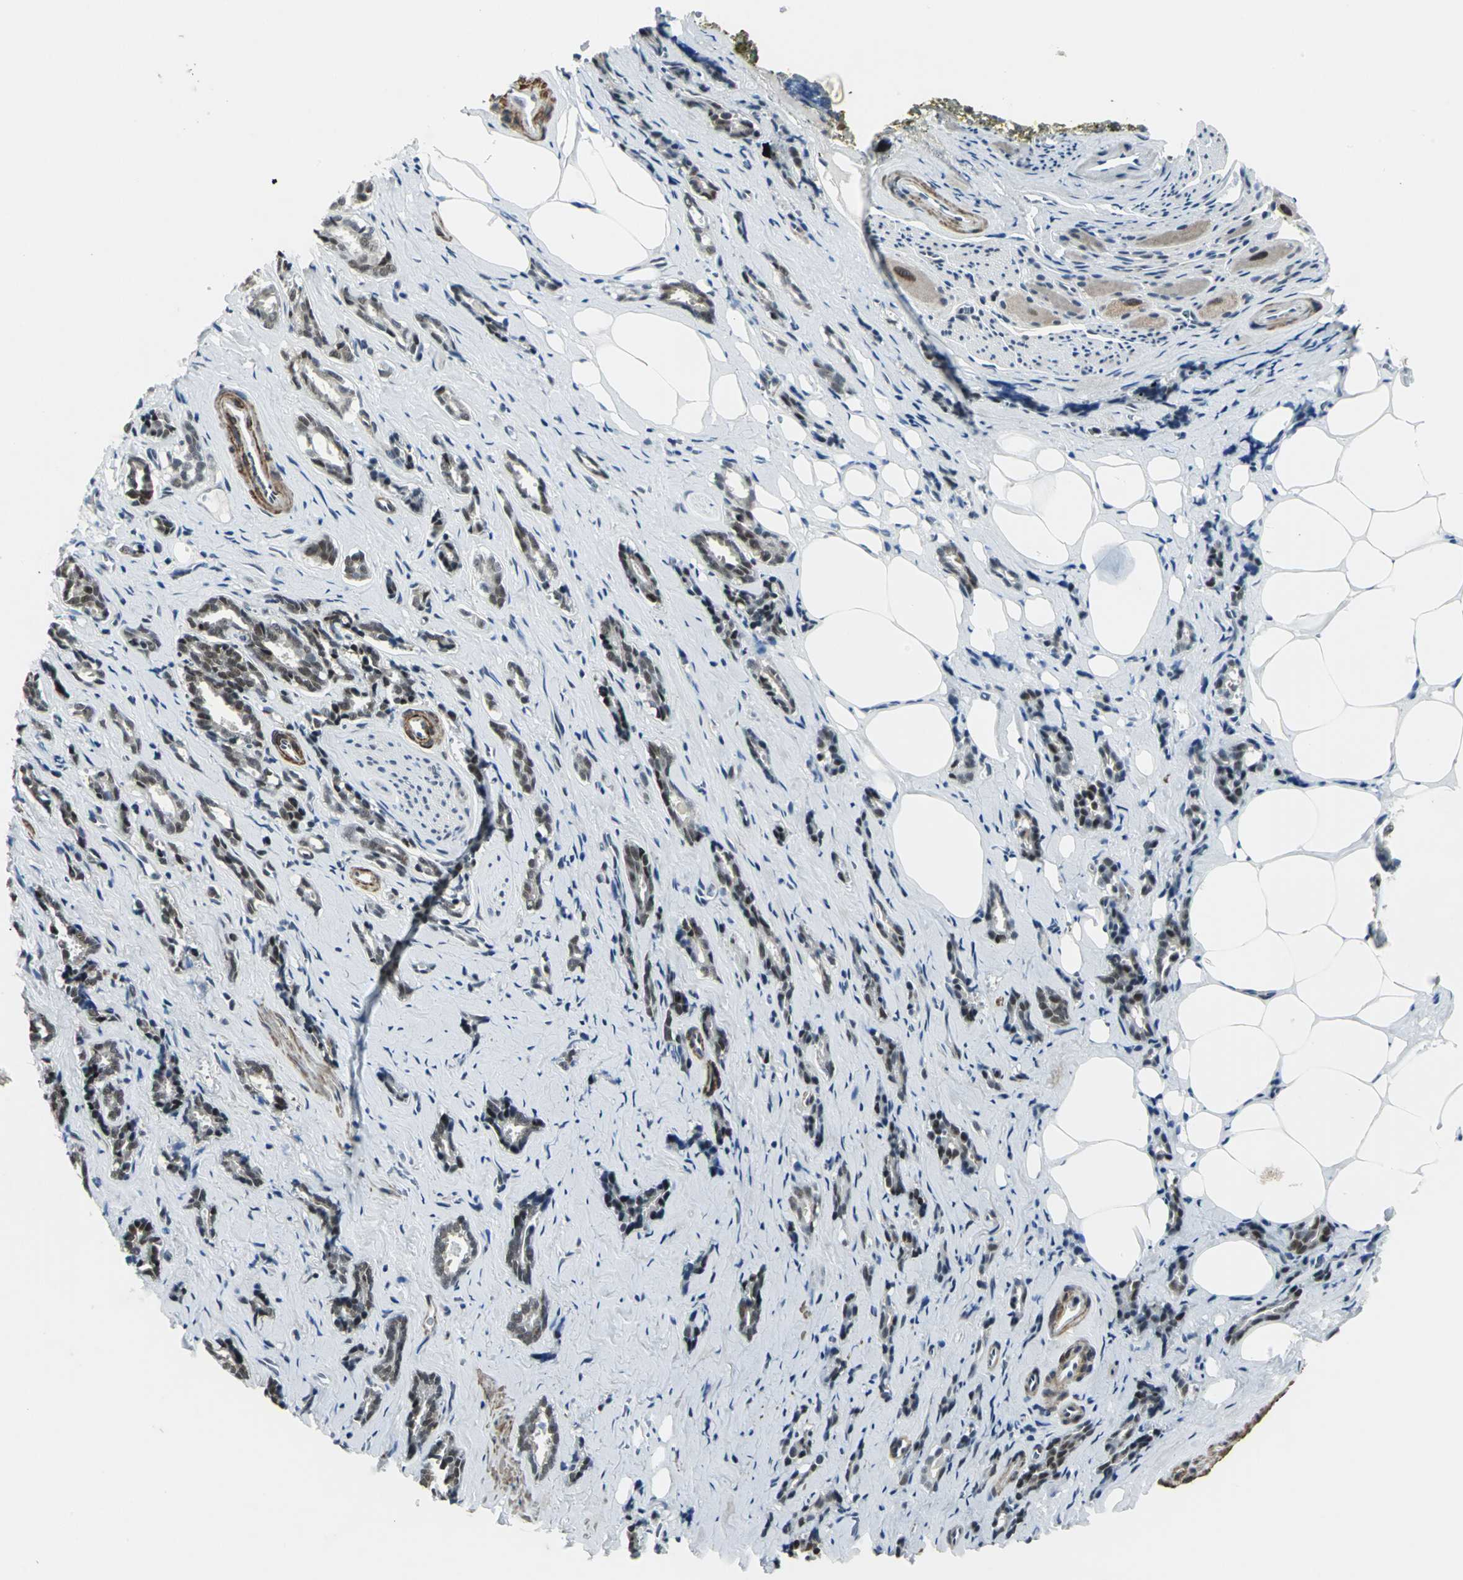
{"staining": {"intensity": "weak", "quantity": "25%-75%", "location": "nuclear"}, "tissue": "prostate cancer", "cell_type": "Tumor cells", "image_type": "cancer", "snomed": [{"axis": "morphology", "description": "Adenocarcinoma, High grade"}, {"axis": "topography", "description": "Prostate"}], "caption": "DAB (3,3'-diaminobenzidine) immunohistochemical staining of human adenocarcinoma (high-grade) (prostate) reveals weak nuclear protein positivity in approximately 25%-75% of tumor cells.", "gene": "MTA1", "patient": {"sex": "male", "age": 67}}